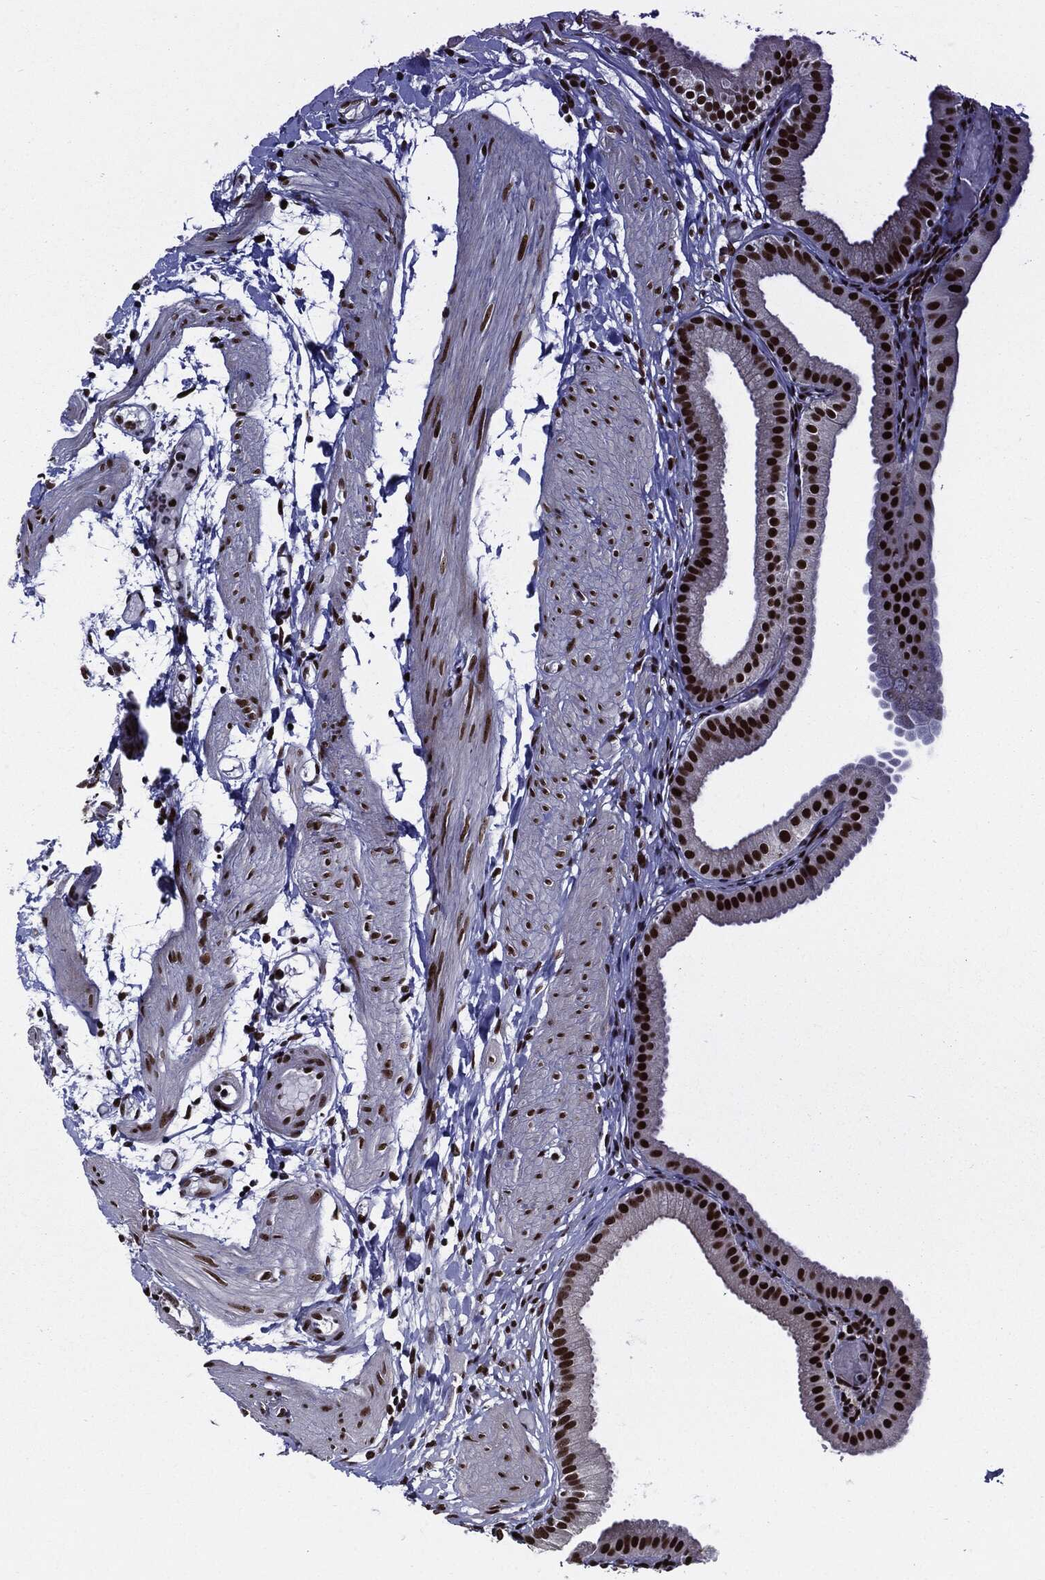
{"staining": {"intensity": "strong", "quantity": ">75%", "location": "nuclear"}, "tissue": "gallbladder", "cell_type": "Glandular cells", "image_type": "normal", "snomed": [{"axis": "morphology", "description": "Normal tissue, NOS"}, {"axis": "topography", "description": "Gallbladder"}, {"axis": "topography", "description": "Peripheral nerve tissue"}], "caption": "Immunohistochemistry (IHC) micrograph of benign gallbladder: gallbladder stained using immunohistochemistry (IHC) displays high levels of strong protein expression localized specifically in the nuclear of glandular cells, appearing as a nuclear brown color.", "gene": "ZFP91", "patient": {"sex": "female", "age": 45}}